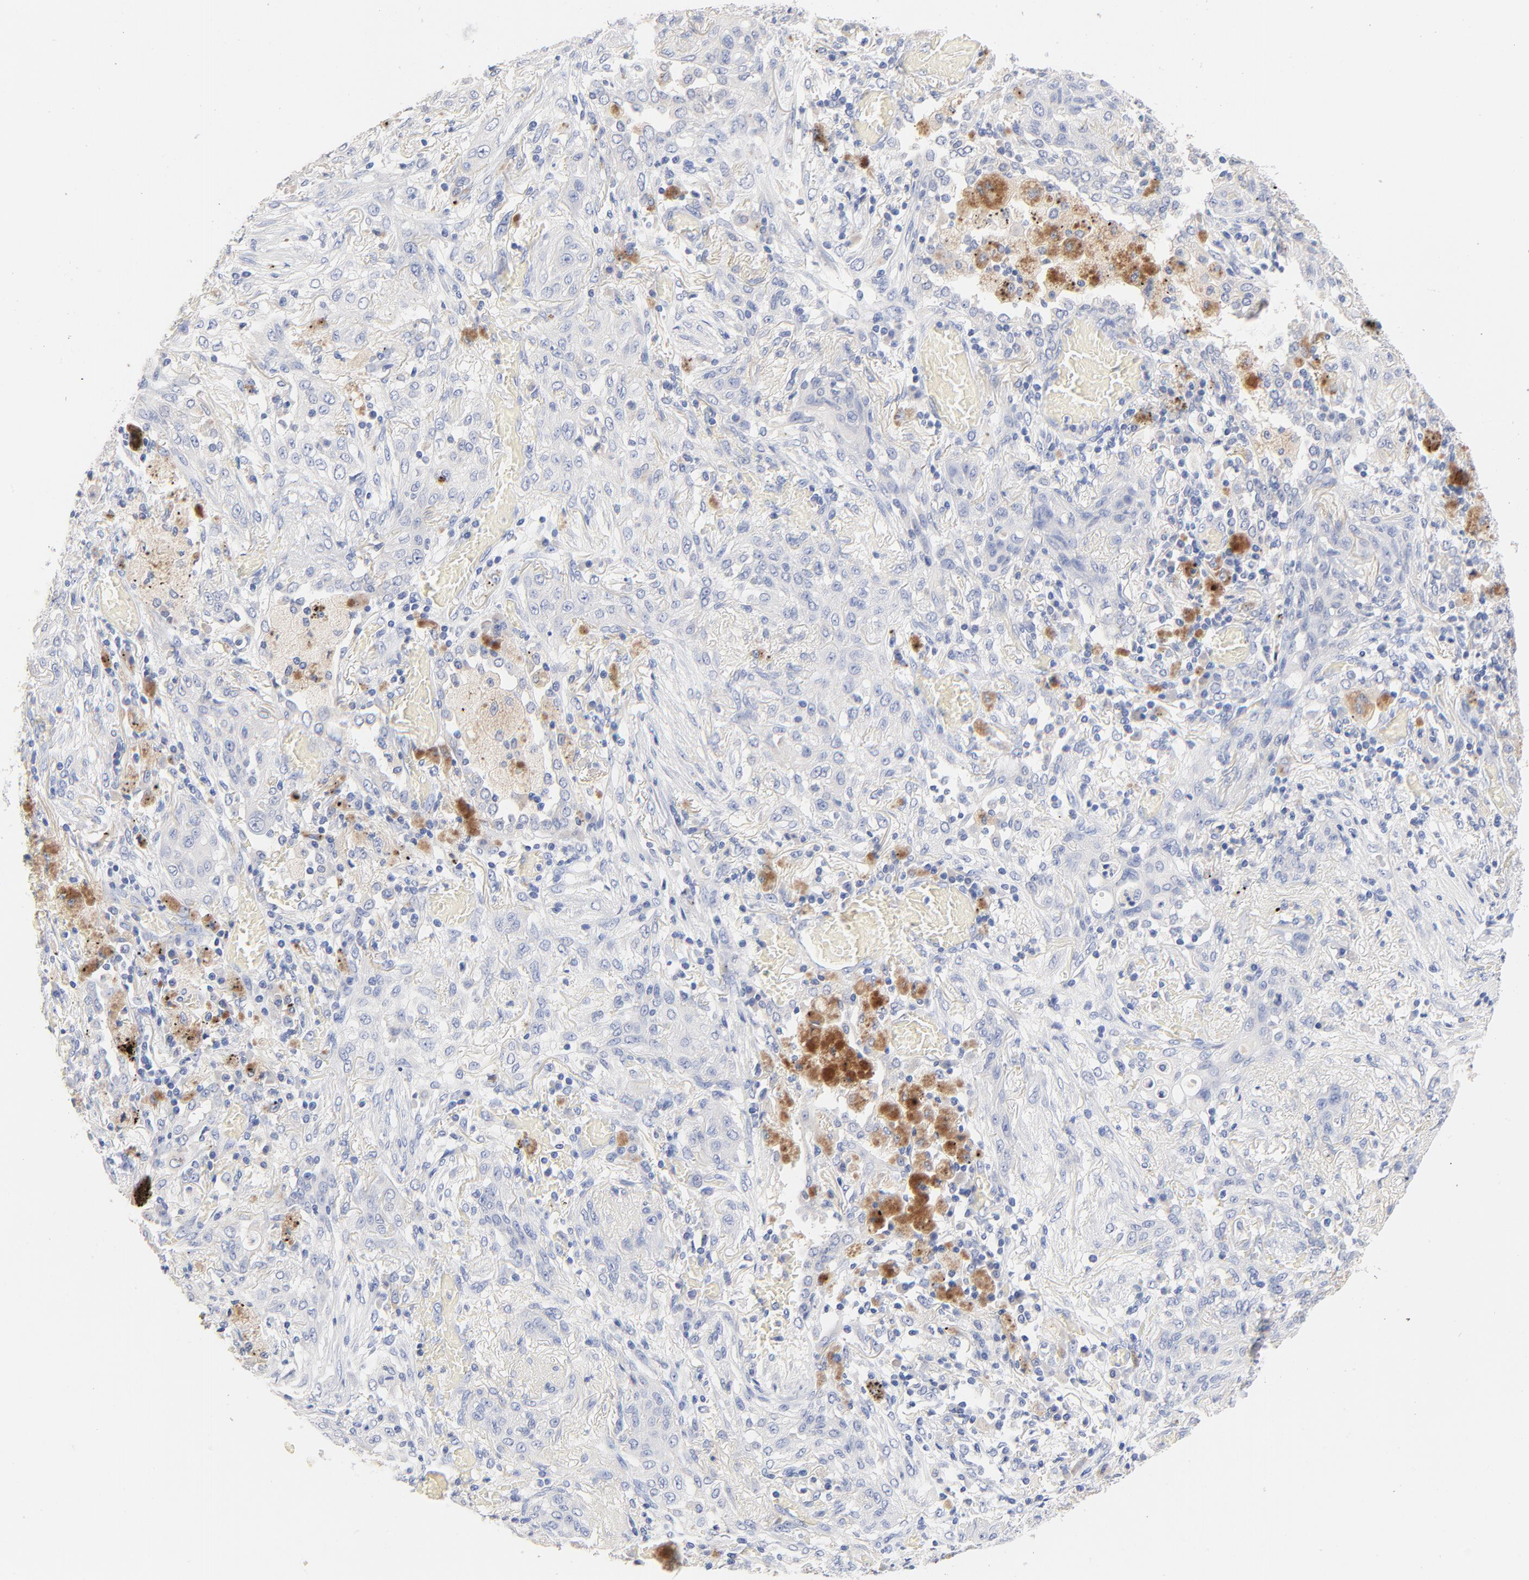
{"staining": {"intensity": "negative", "quantity": "none", "location": "none"}, "tissue": "lung cancer", "cell_type": "Tumor cells", "image_type": "cancer", "snomed": [{"axis": "morphology", "description": "Squamous cell carcinoma, NOS"}, {"axis": "topography", "description": "Lung"}], "caption": "Immunohistochemistry (IHC) of human squamous cell carcinoma (lung) reveals no staining in tumor cells.", "gene": "CPS1", "patient": {"sex": "female", "age": 47}}